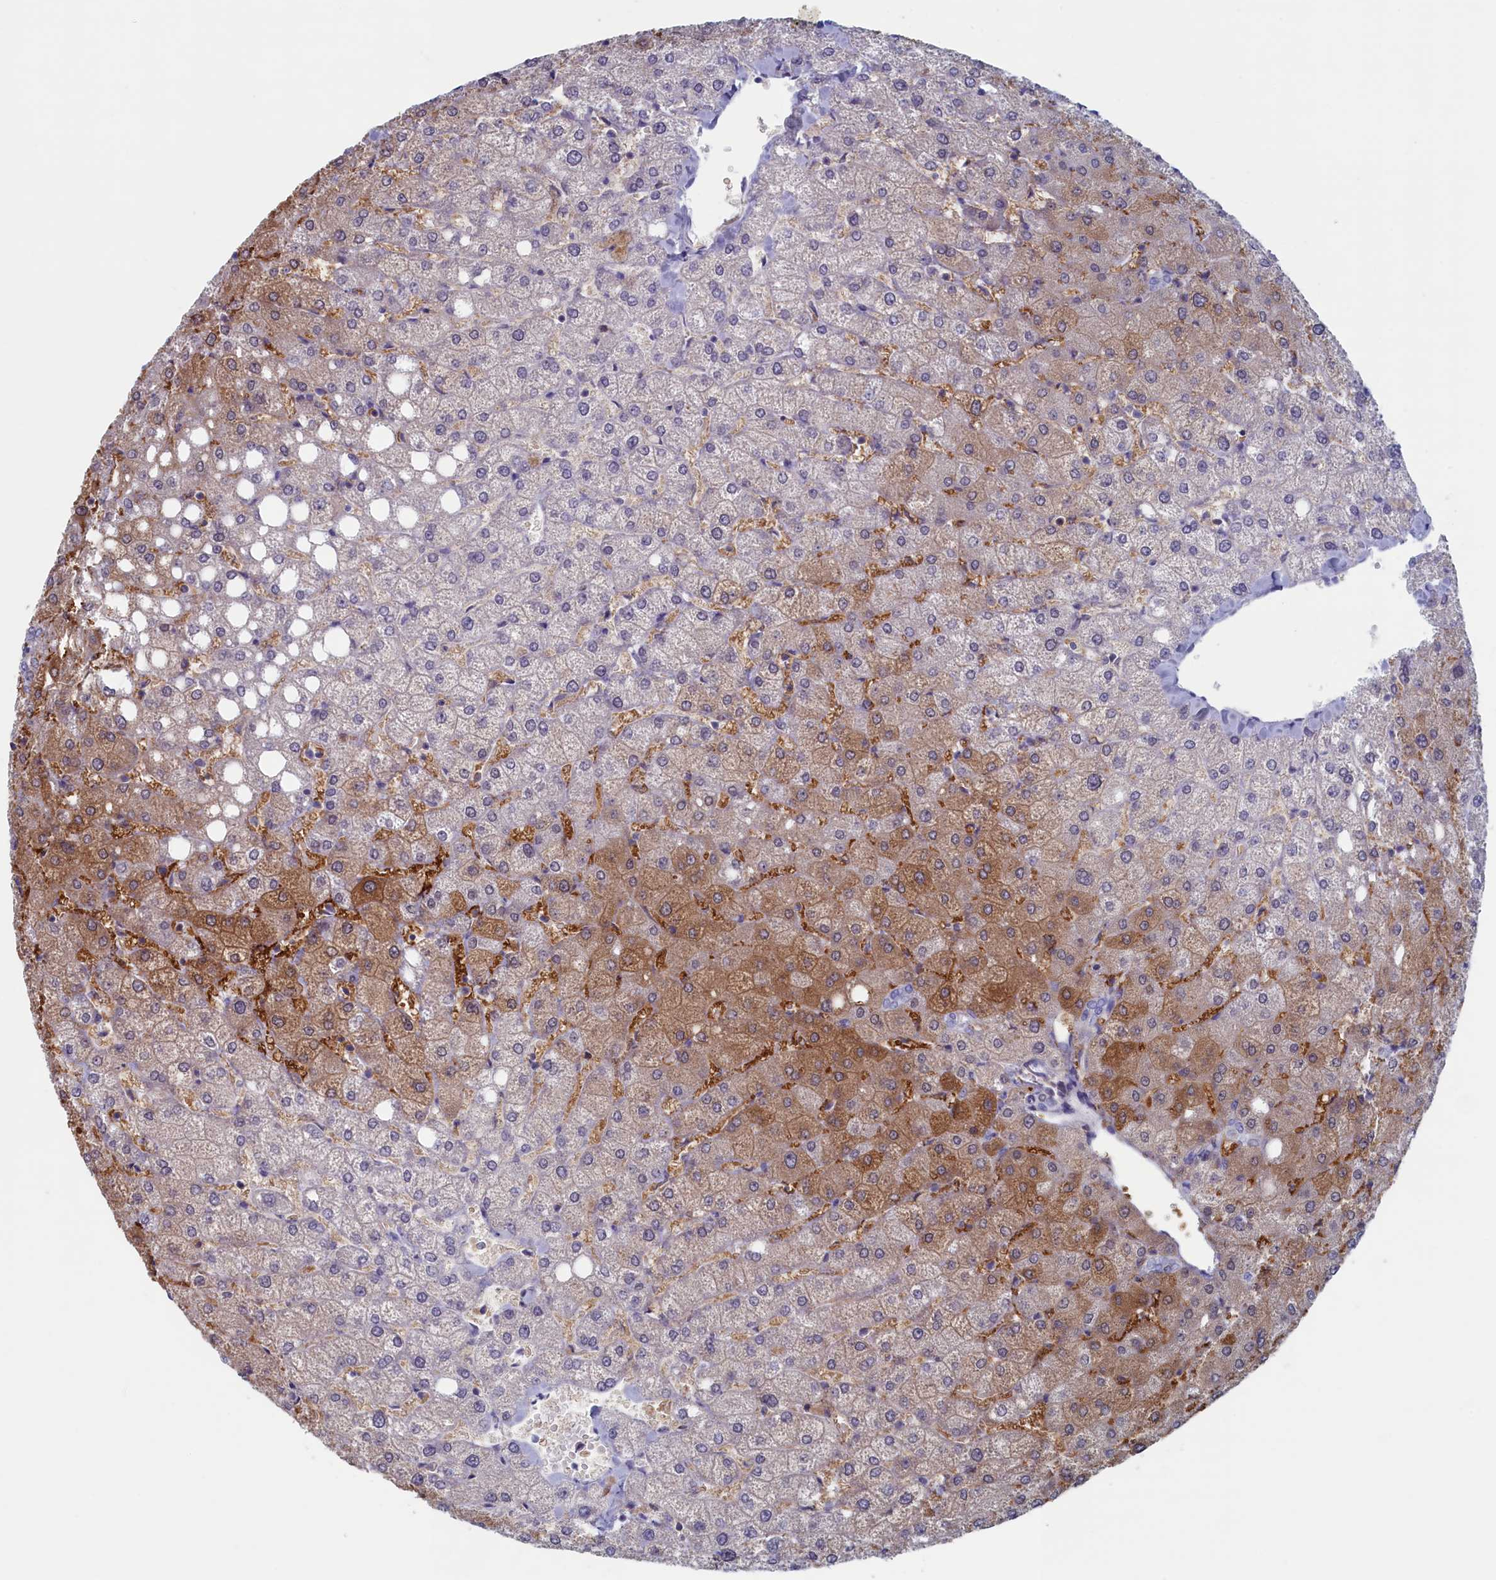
{"staining": {"intensity": "negative", "quantity": "none", "location": "none"}, "tissue": "liver", "cell_type": "Cholangiocytes", "image_type": "normal", "snomed": [{"axis": "morphology", "description": "Normal tissue, NOS"}, {"axis": "topography", "description": "Liver"}], "caption": "IHC of benign liver demonstrates no staining in cholangiocytes.", "gene": "WDR76", "patient": {"sex": "female", "age": 54}}